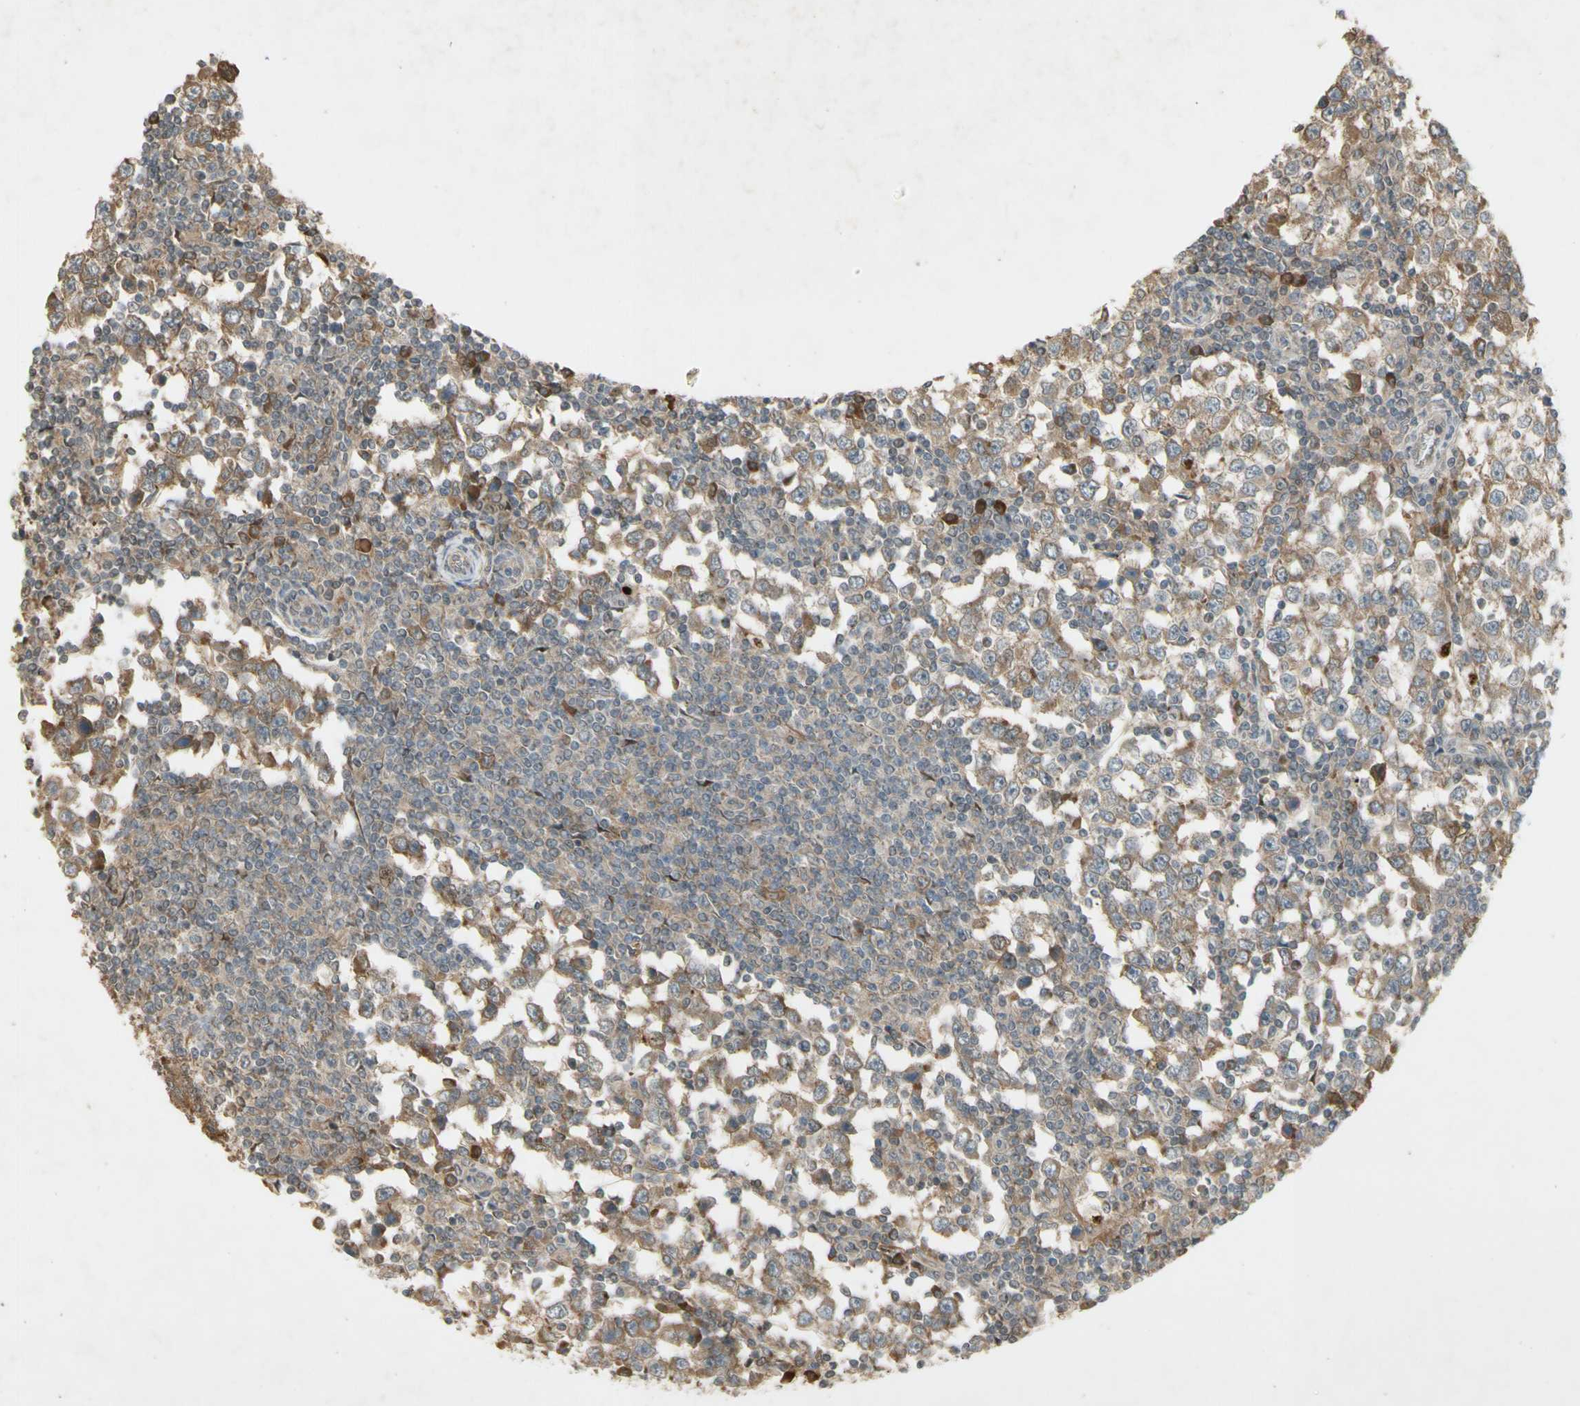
{"staining": {"intensity": "weak", "quantity": "25%-75%", "location": "cytoplasmic/membranous"}, "tissue": "testis cancer", "cell_type": "Tumor cells", "image_type": "cancer", "snomed": [{"axis": "morphology", "description": "Seminoma, NOS"}, {"axis": "topography", "description": "Testis"}], "caption": "About 25%-75% of tumor cells in testis seminoma reveal weak cytoplasmic/membranous protein positivity as visualized by brown immunohistochemical staining.", "gene": "NRG4", "patient": {"sex": "male", "age": 65}}